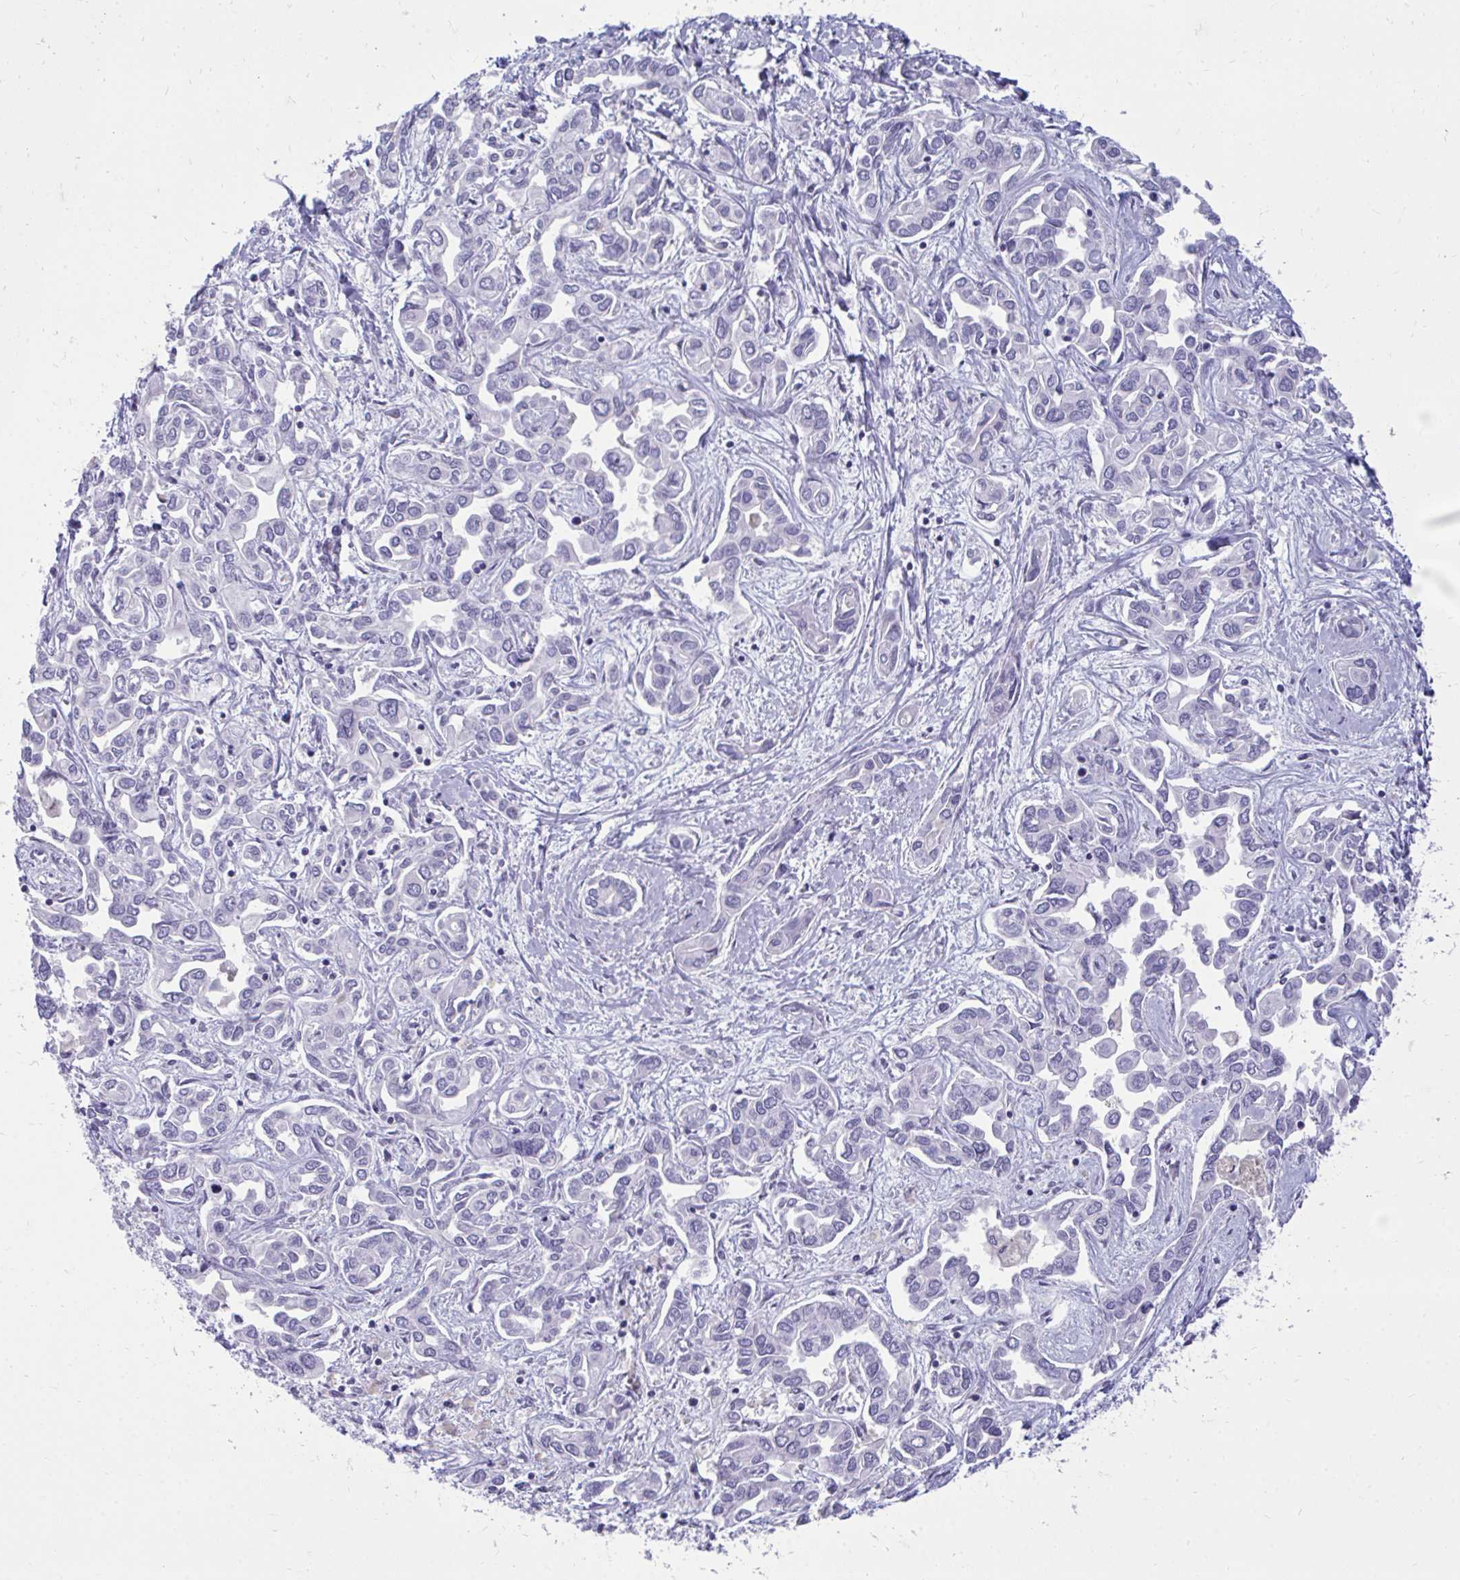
{"staining": {"intensity": "negative", "quantity": "none", "location": "none"}, "tissue": "liver cancer", "cell_type": "Tumor cells", "image_type": "cancer", "snomed": [{"axis": "morphology", "description": "Cholangiocarcinoma"}, {"axis": "topography", "description": "Liver"}], "caption": "This is an IHC photomicrograph of human liver cancer. There is no staining in tumor cells.", "gene": "FABP3", "patient": {"sex": "female", "age": 64}}